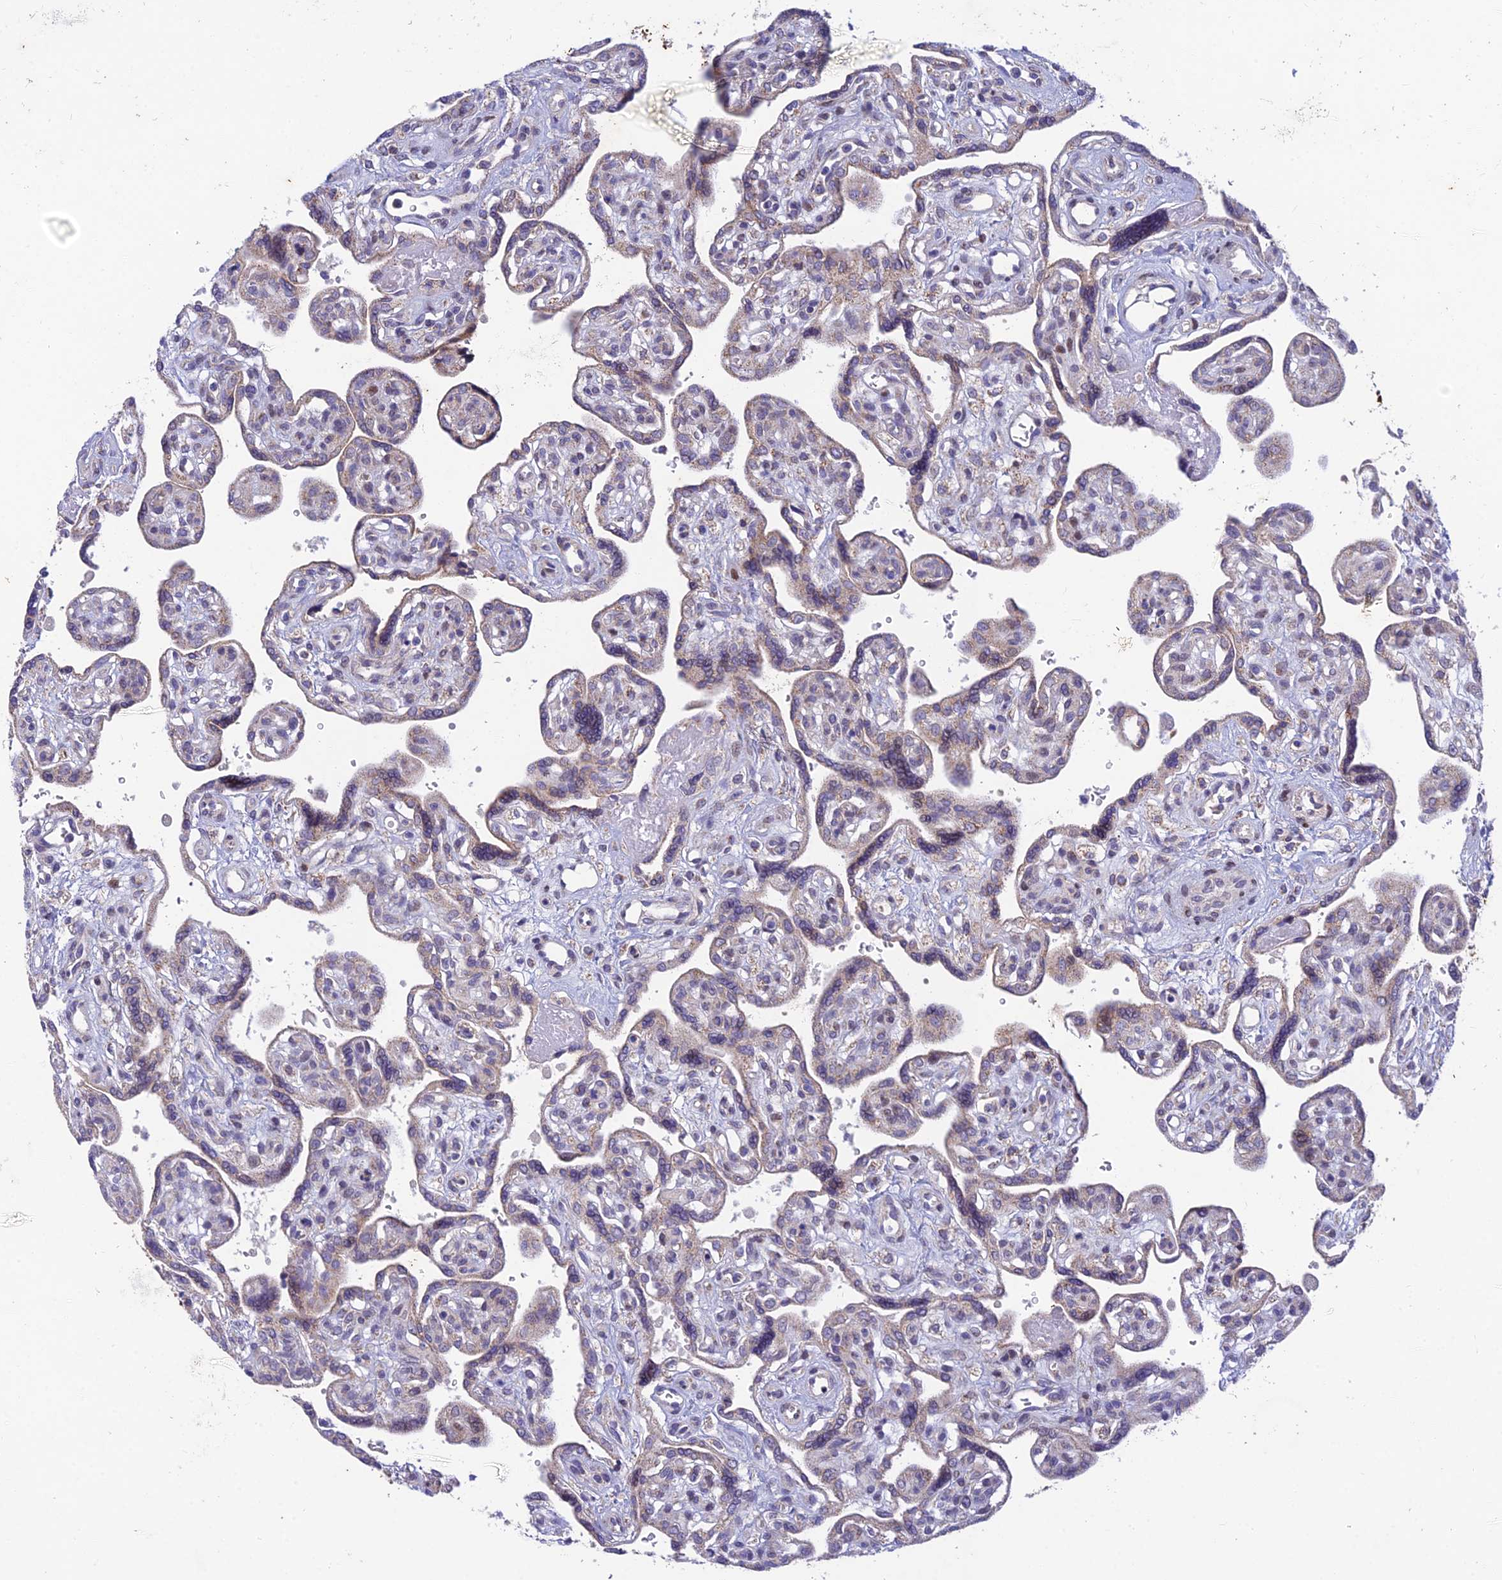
{"staining": {"intensity": "negative", "quantity": "none", "location": "none"}, "tissue": "placenta", "cell_type": "Decidual cells", "image_type": "normal", "snomed": [{"axis": "morphology", "description": "Normal tissue, NOS"}, {"axis": "topography", "description": "Placenta"}], "caption": "DAB (3,3'-diaminobenzidine) immunohistochemical staining of benign human placenta shows no significant expression in decidual cells. (DAB immunohistochemistry, high magnification).", "gene": "MGAT2", "patient": {"sex": "female", "age": 39}}